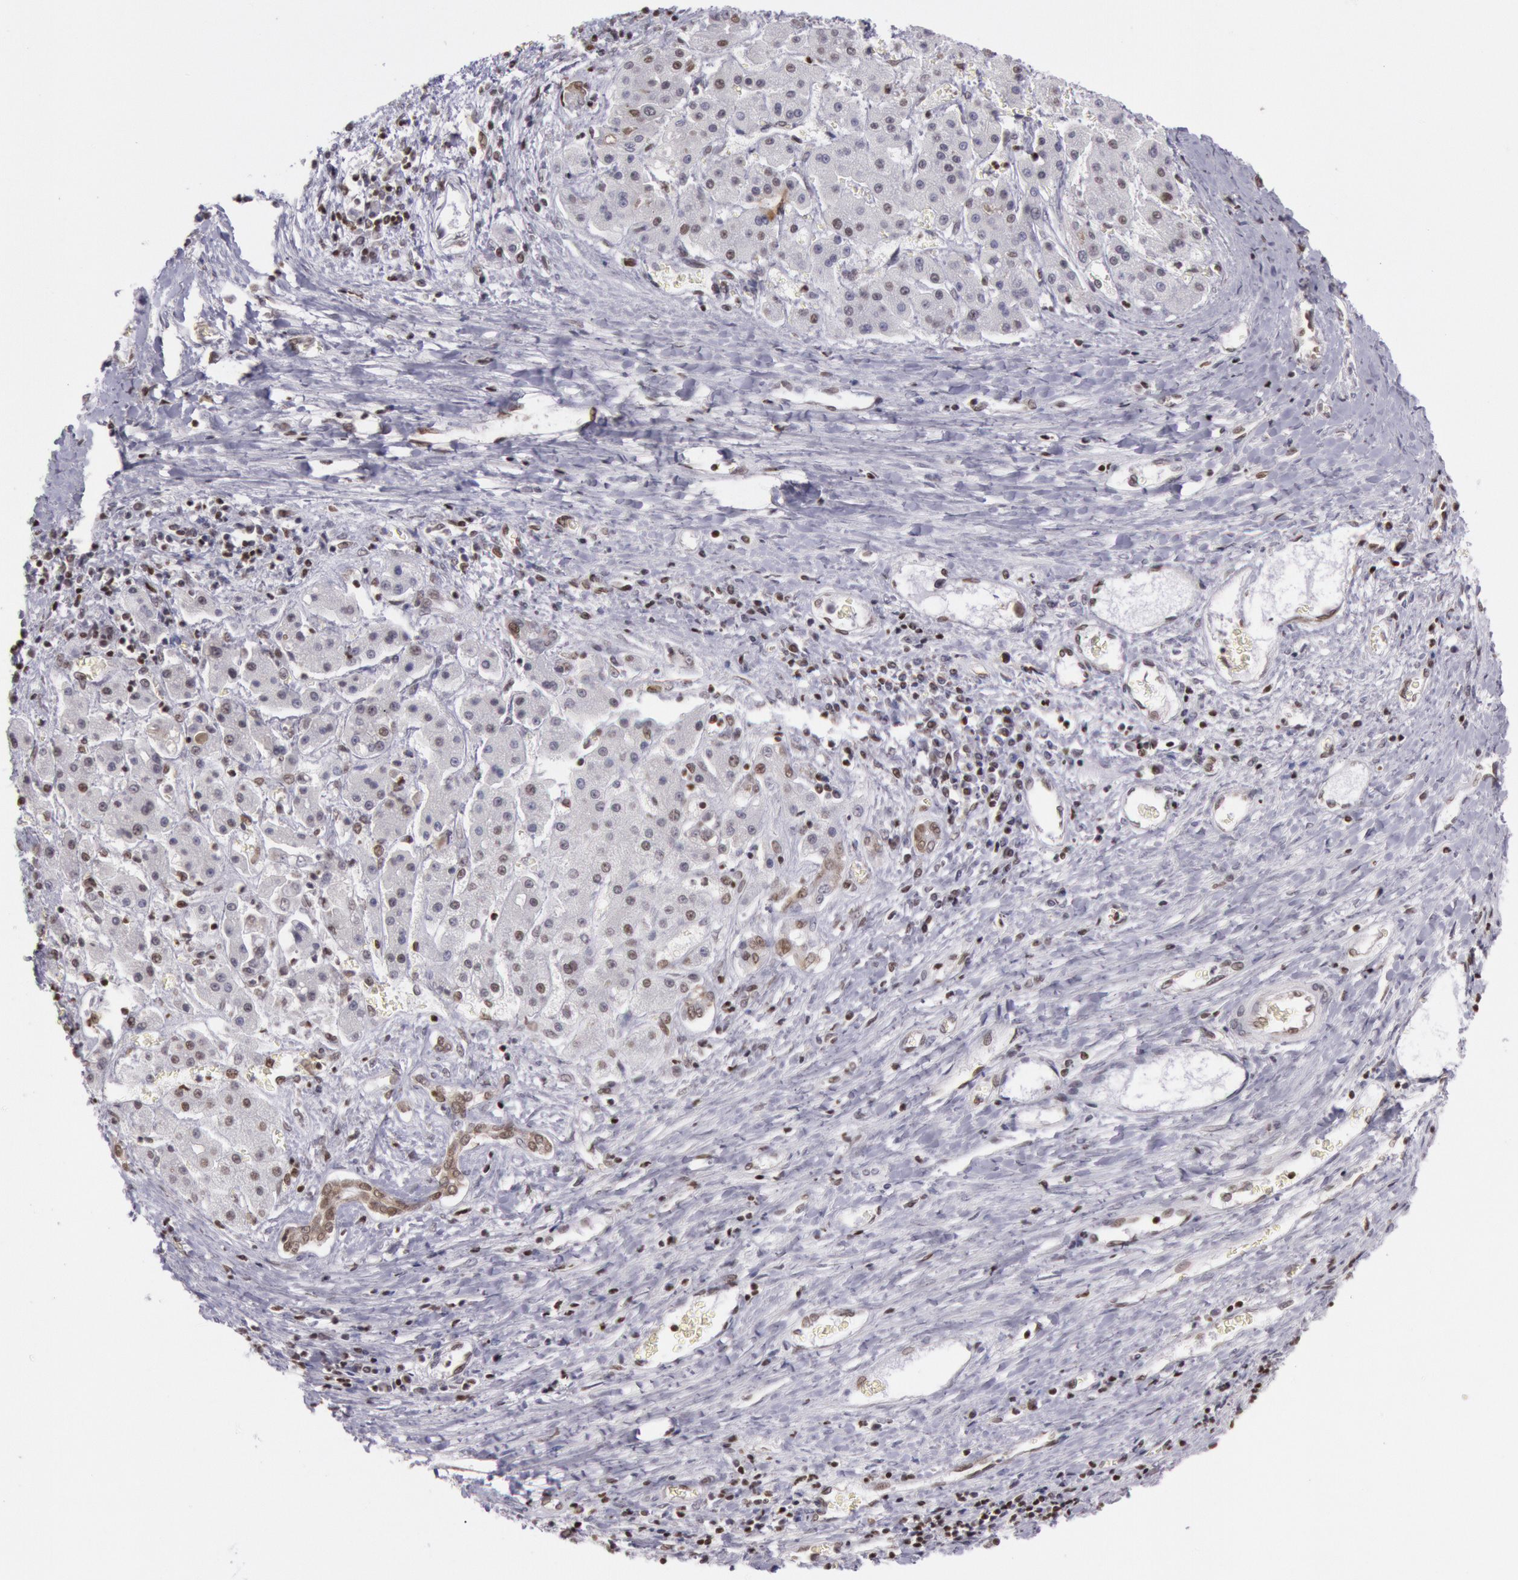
{"staining": {"intensity": "moderate", "quantity": "25%-75%", "location": "nuclear"}, "tissue": "liver cancer", "cell_type": "Tumor cells", "image_type": "cancer", "snomed": [{"axis": "morphology", "description": "Carcinoma, Hepatocellular, NOS"}, {"axis": "topography", "description": "Liver"}], "caption": "A micrograph of human hepatocellular carcinoma (liver) stained for a protein displays moderate nuclear brown staining in tumor cells.", "gene": "NKAP", "patient": {"sex": "male", "age": 24}}